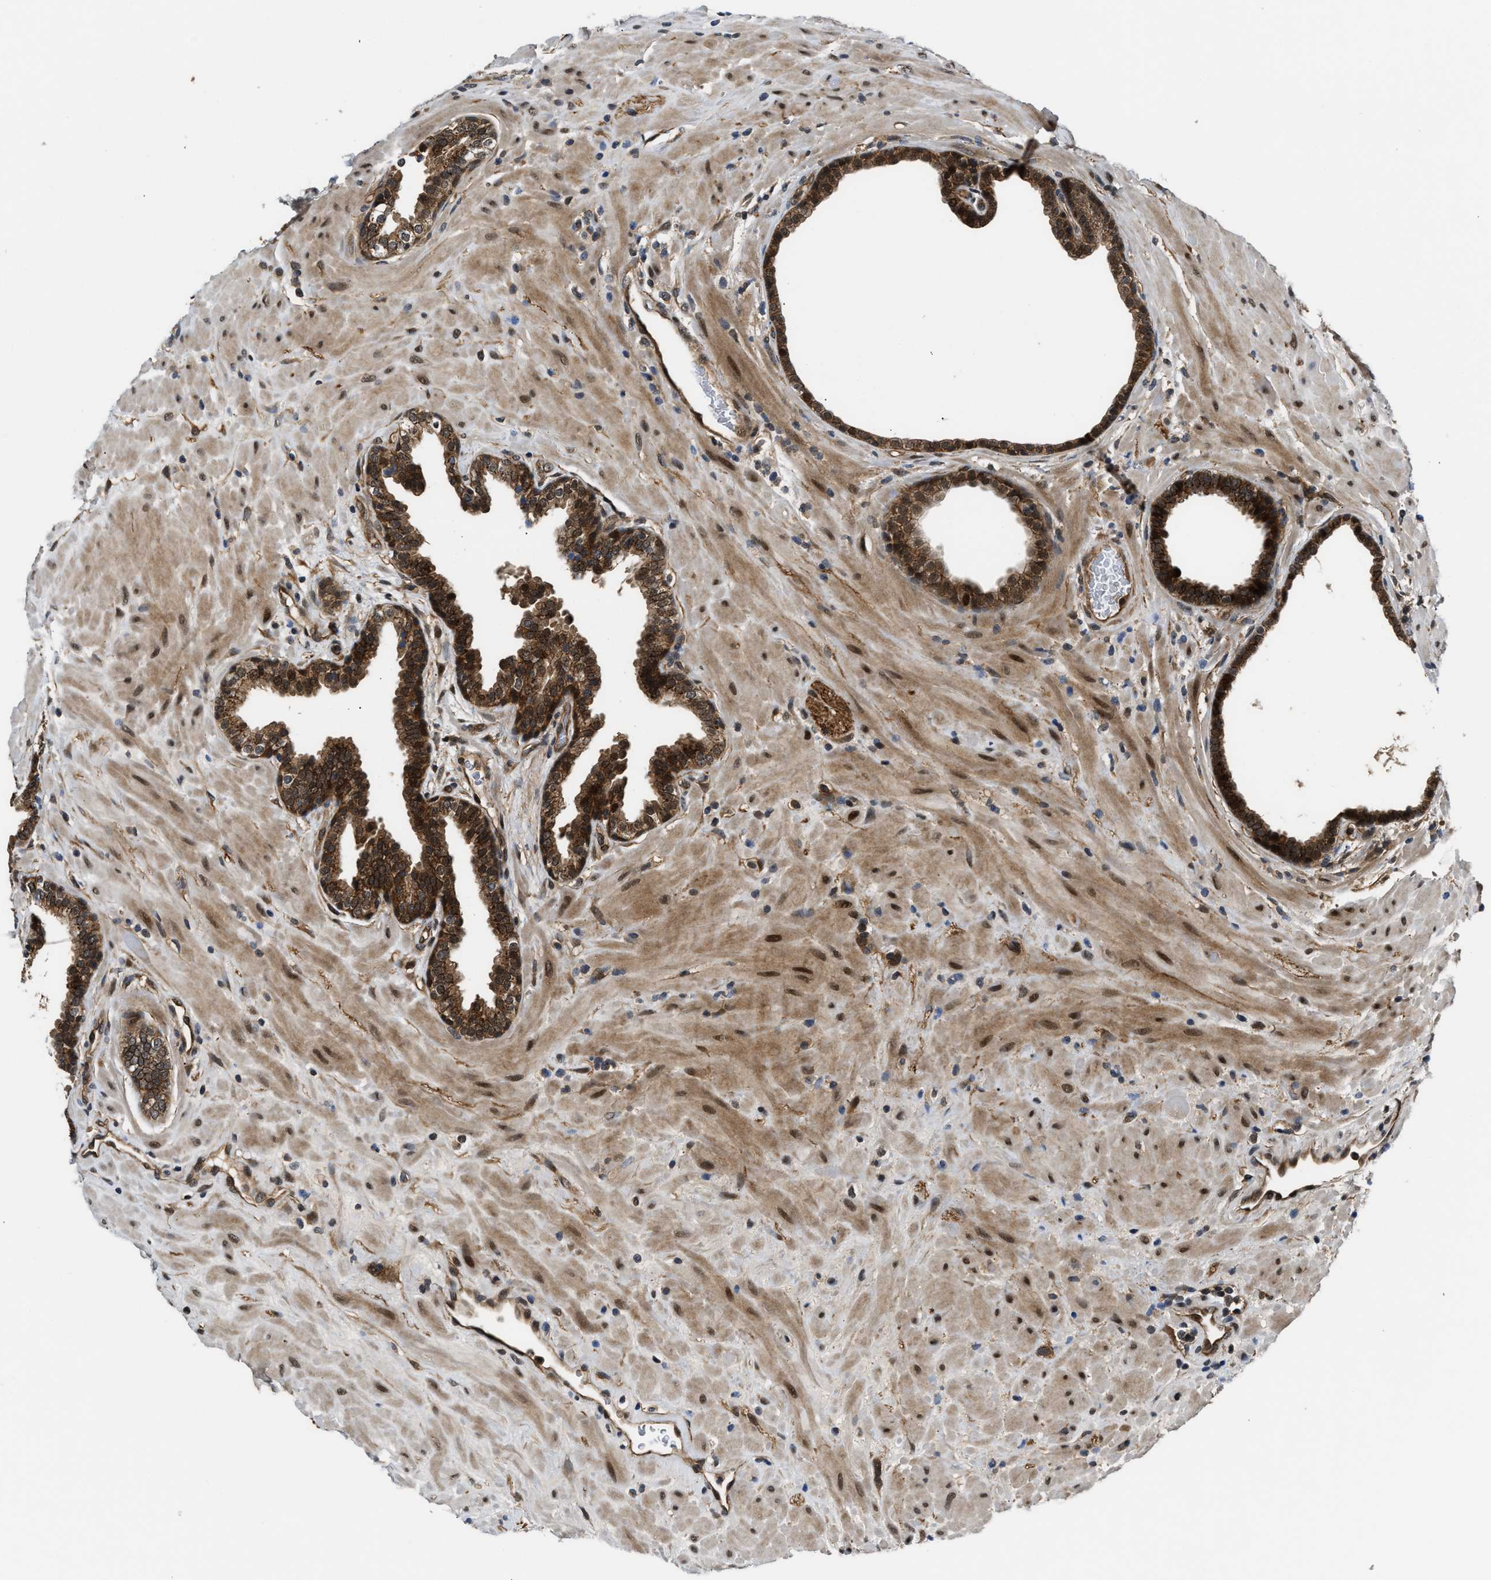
{"staining": {"intensity": "moderate", "quantity": ">75%", "location": "cytoplasmic/membranous,nuclear"}, "tissue": "prostate", "cell_type": "Glandular cells", "image_type": "normal", "snomed": [{"axis": "morphology", "description": "Normal tissue, NOS"}, {"axis": "topography", "description": "Prostate"}], "caption": "DAB (3,3'-diaminobenzidine) immunohistochemical staining of normal human prostate shows moderate cytoplasmic/membranous,nuclear protein staining in about >75% of glandular cells.", "gene": "COPS2", "patient": {"sex": "male", "age": 51}}